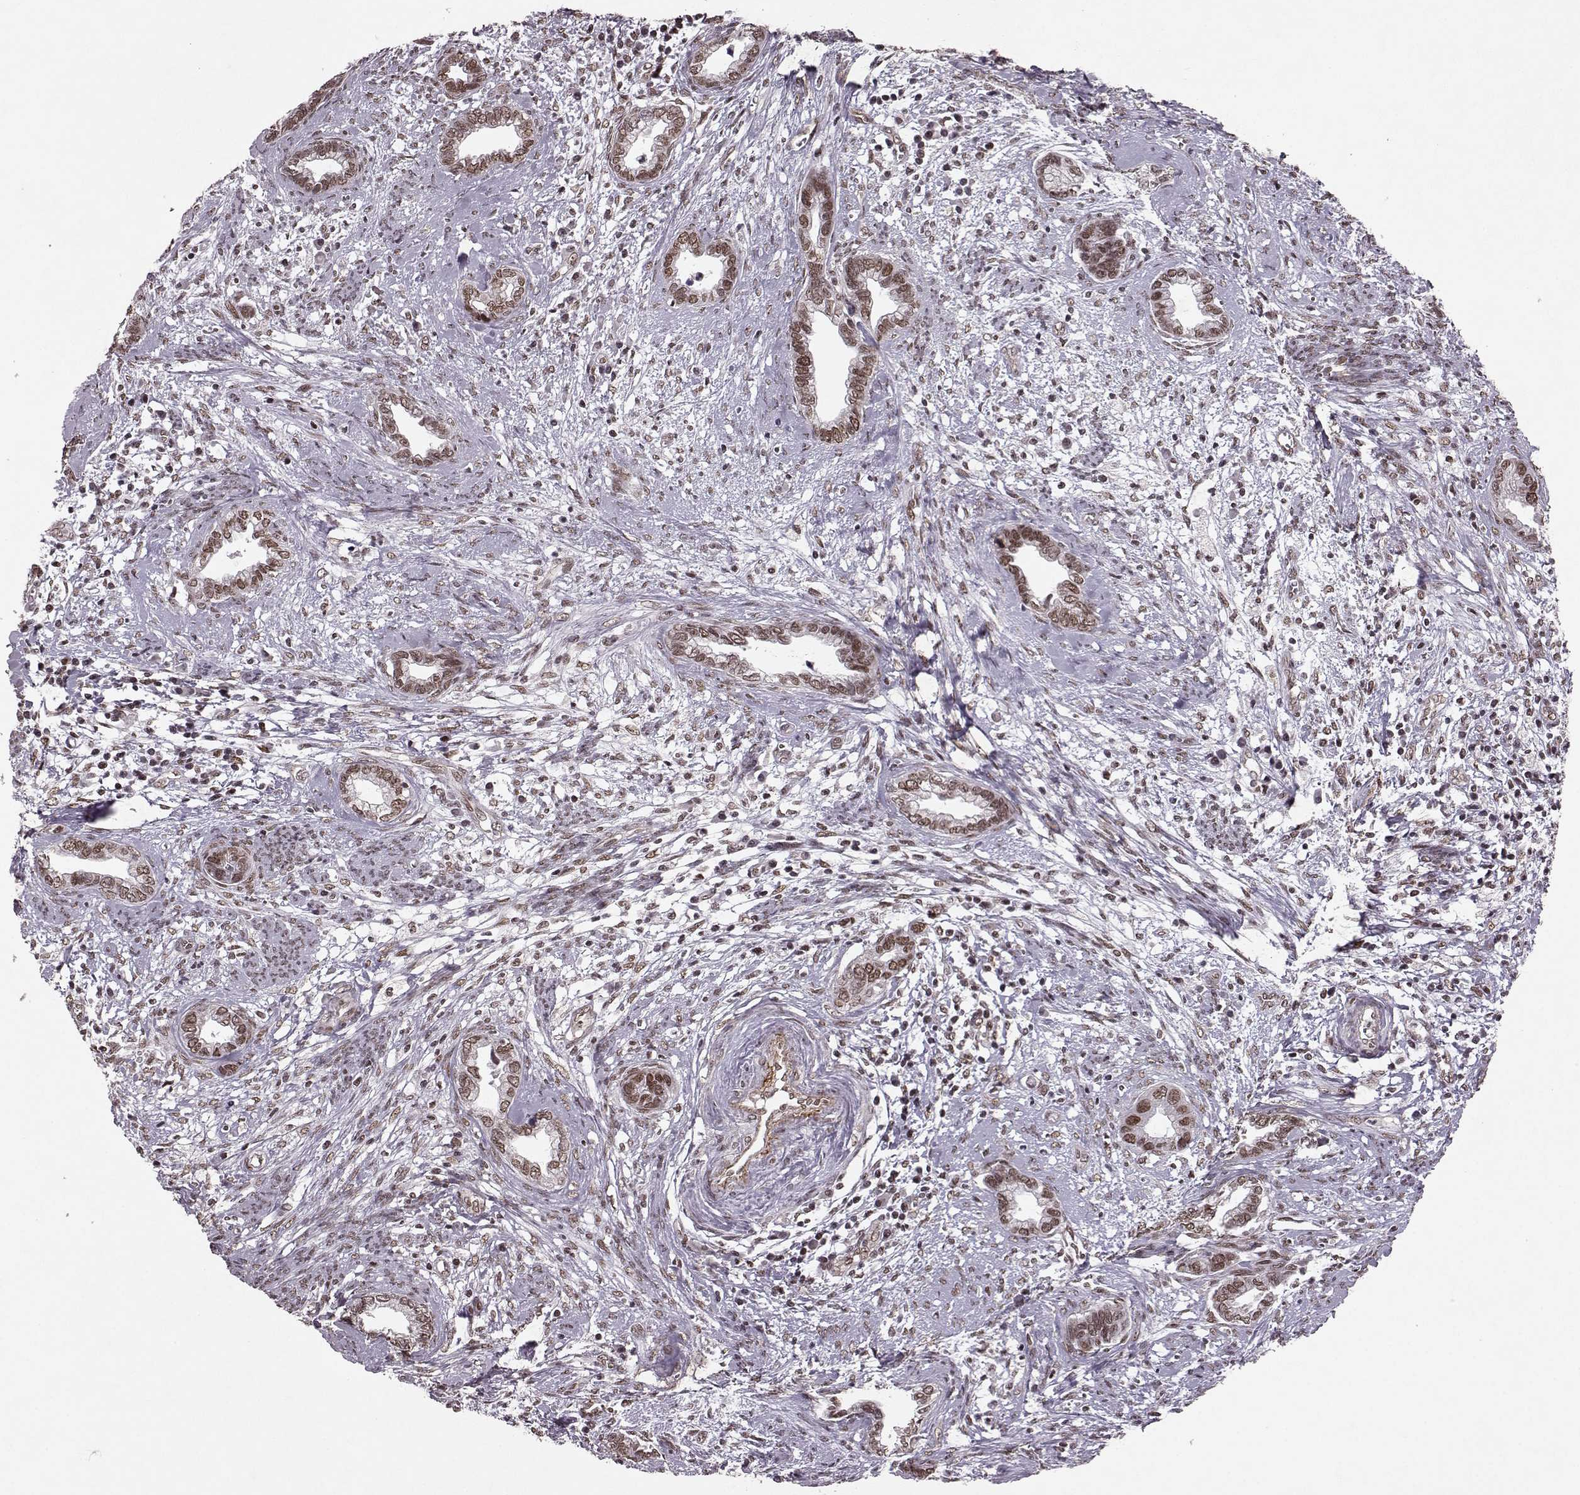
{"staining": {"intensity": "moderate", "quantity": ">75%", "location": "nuclear"}, "tissue": "cervical cancer", "cell_type": "Tumor cells", "image_type": "cancer", "snomed": [{"axis": "morphology", "description": "Adenocarcinoma, NOS"}, {"axis": "topography", "description": "Cervix"}], "caption": "Approximately >75% of tumor cells in cervical adenocarcinoma reveal moderate nuclear protein expression as visualized by brown immunohistochemical staining.", "gene": "RRAGD", "patient": {"sex": "female", "age": 62}}